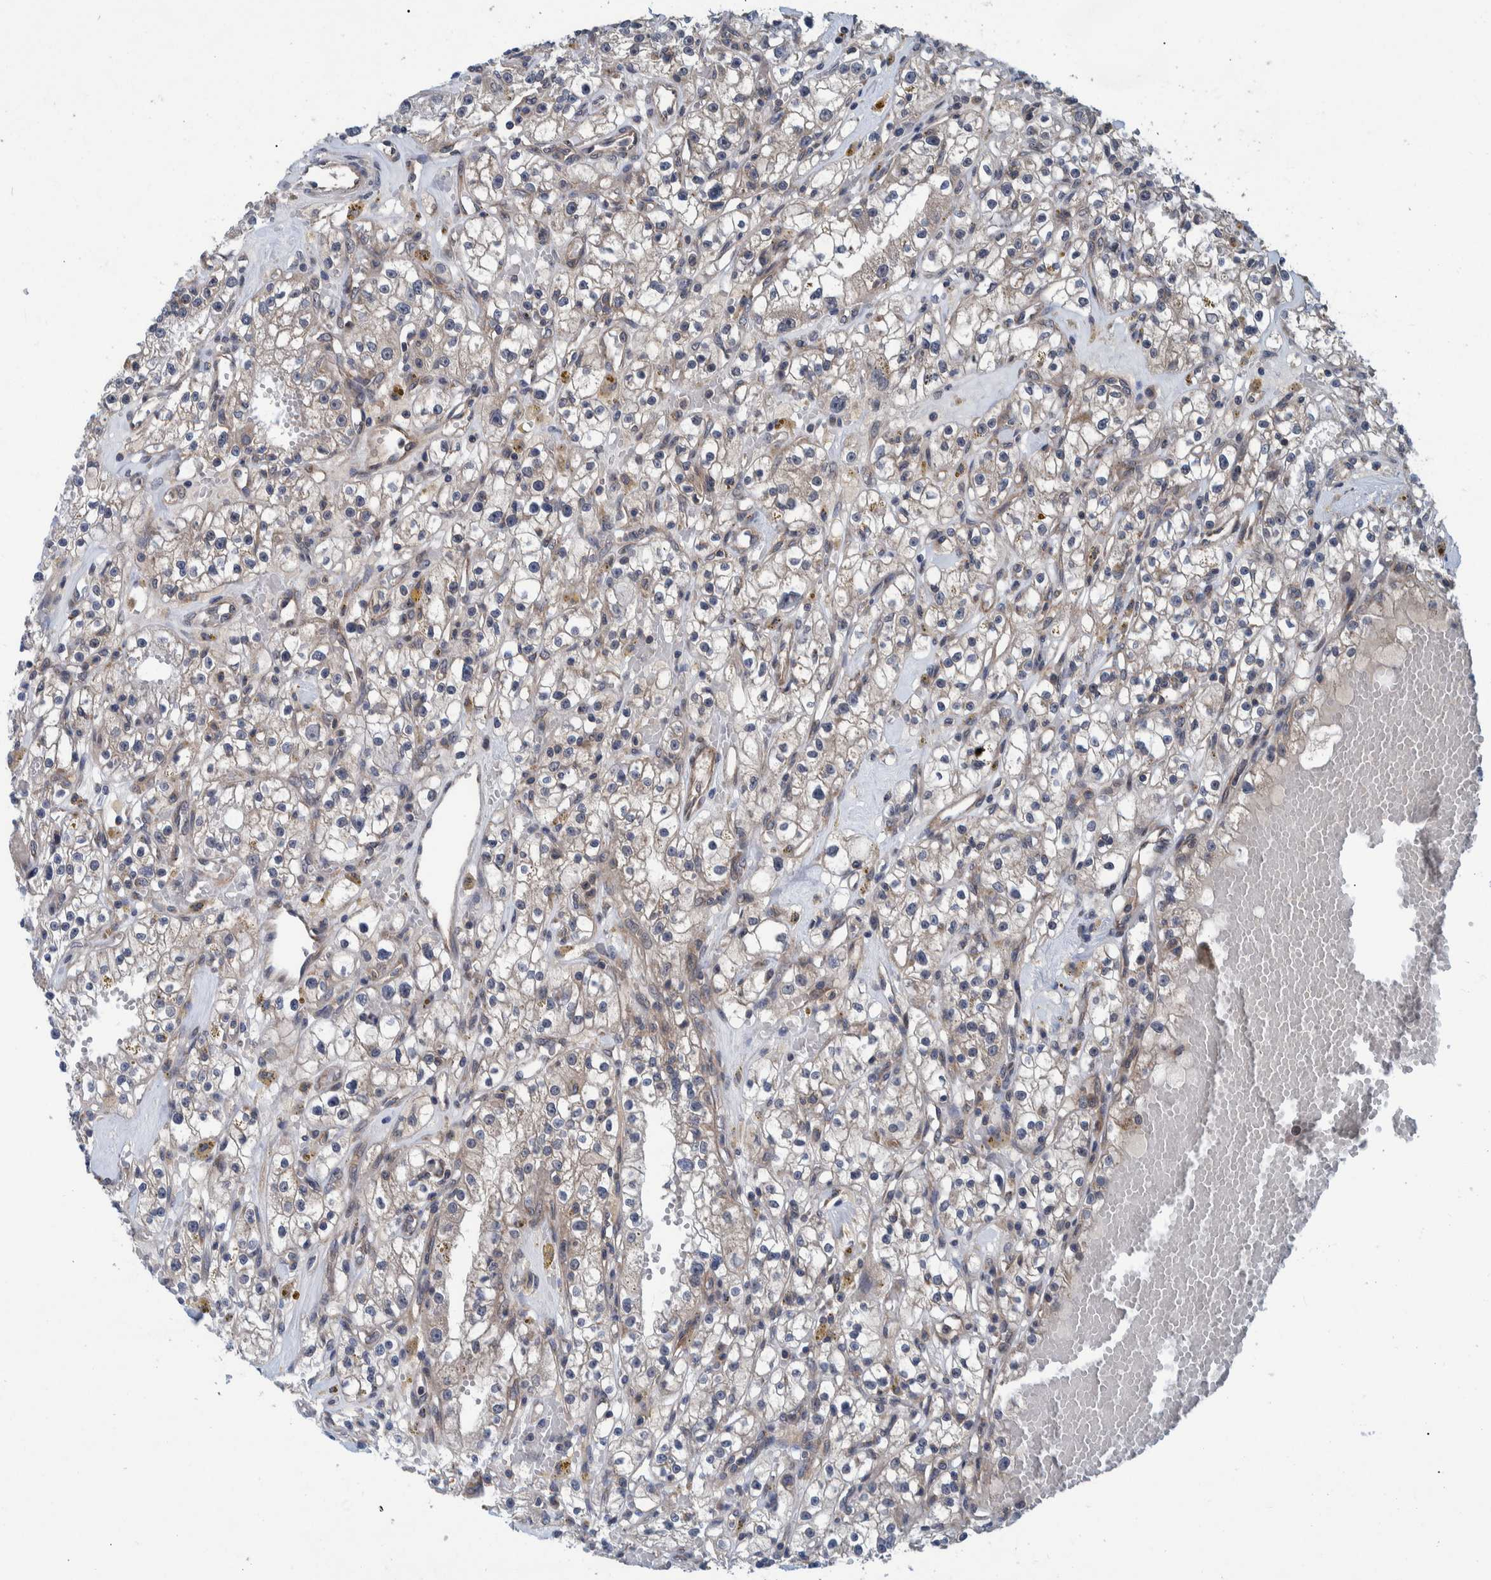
{"staining": {"intensity": "negative", "quantity": "none", "location": "none"}, "tissue": "renal cancer", "cell_type": "Tumor cells", "image_type": "cancer", "snomed": [{"axis": "morphology", "description": "Adenocarcinoma, NOS"}, {"axis": "topography", "description": "Kidney"}], "caption": "Immunohistochemistry photomicrograph of renal cancer (adenocarcinoma) stained for a protein (brown), which demonstrates no positivity in tumor cells. (DAB (3,3'-diaminobenzidine) immunohistochemistry visualized using brightfield microscopy, high magnification).", "gene": "MRPS7", "patient": {"sex": "male", "age": 56}}